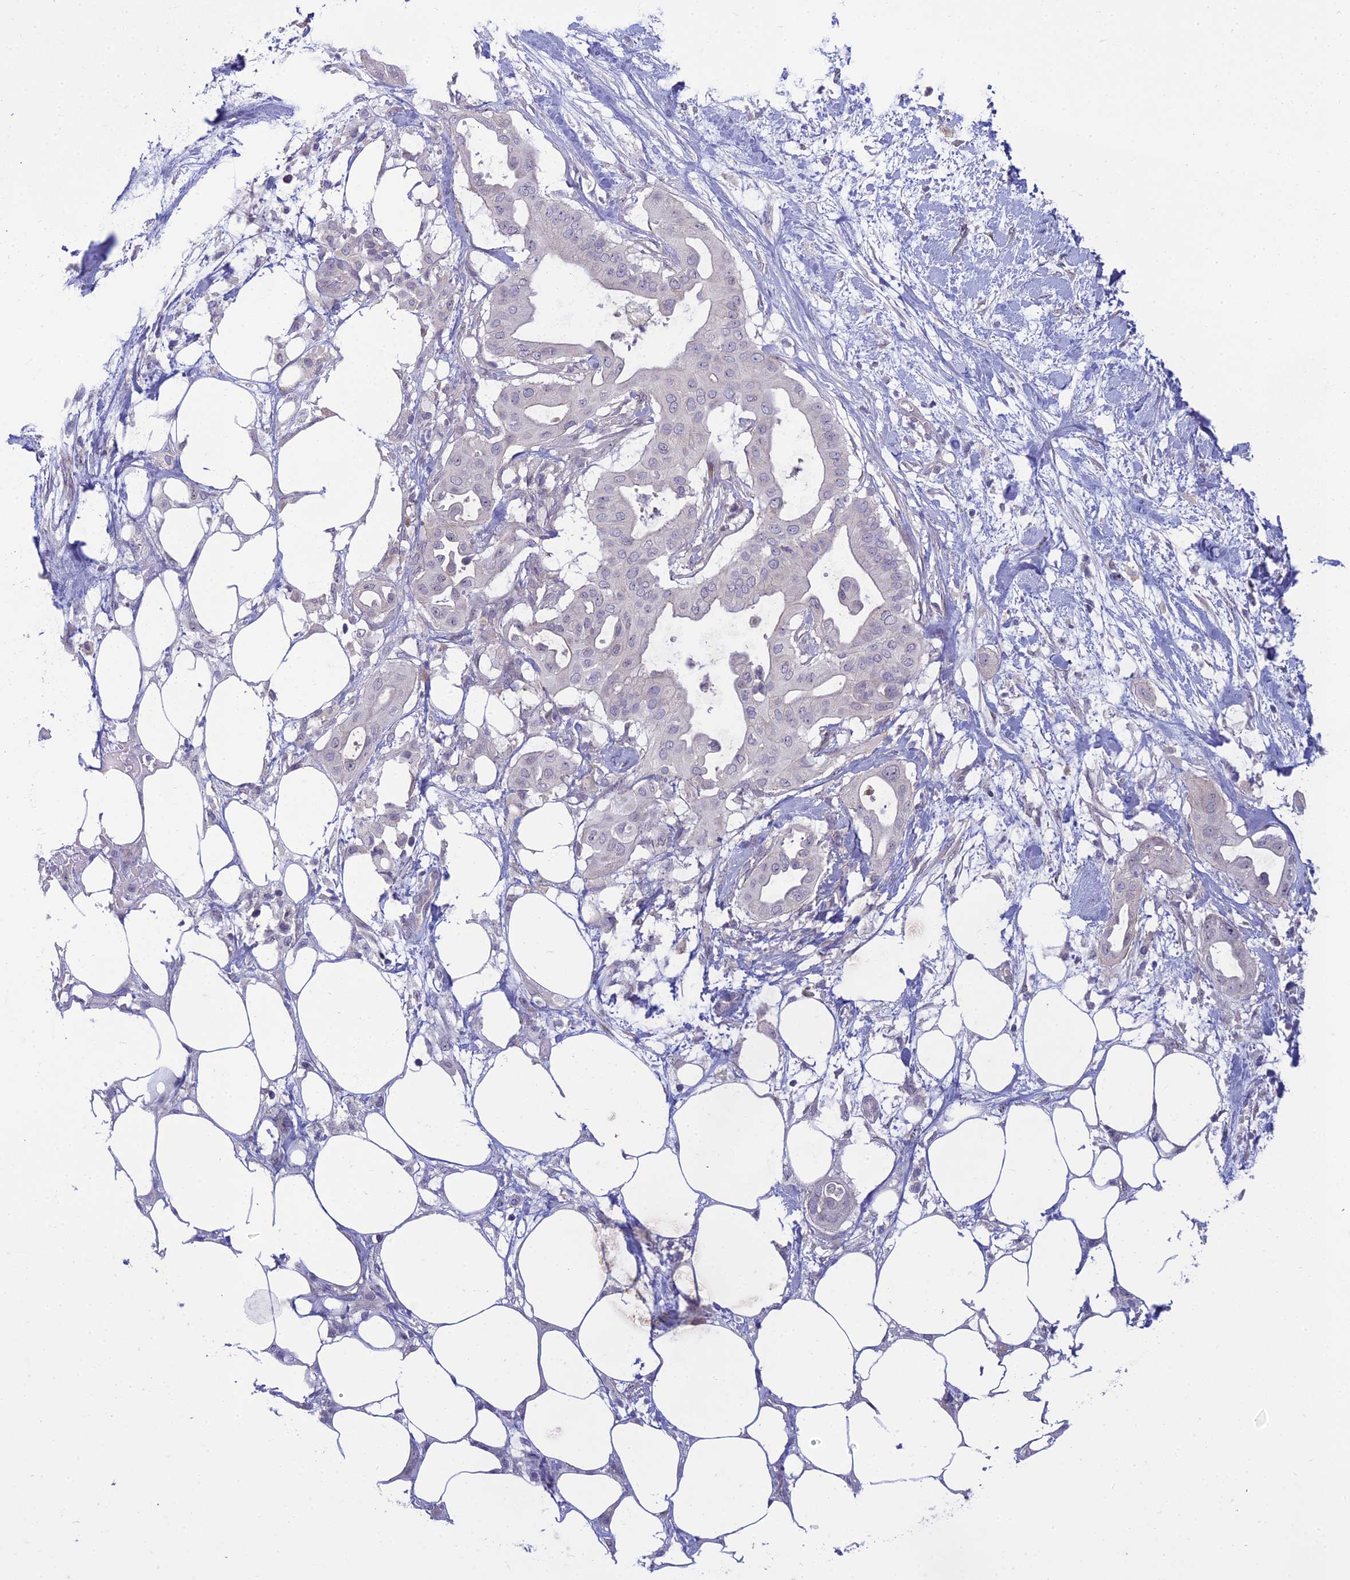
{"staining": {"intensity": "negative", "quantity": "none", "location": "none"}, "tissue": "pancreatic cancer", "cell_type": "Tumor cells", "image_type": "cancer", "snomed": [{"axis": "morphology", "description": "Adenocarcinoma, NOS"}, {"axis": "topography", "description": "Pancreas"}], "caption": "Tumor cells show no significant positivity in pancreatic cancer.", "gene": "DTX2", "patient": {"sex": "male", "age": 68}}